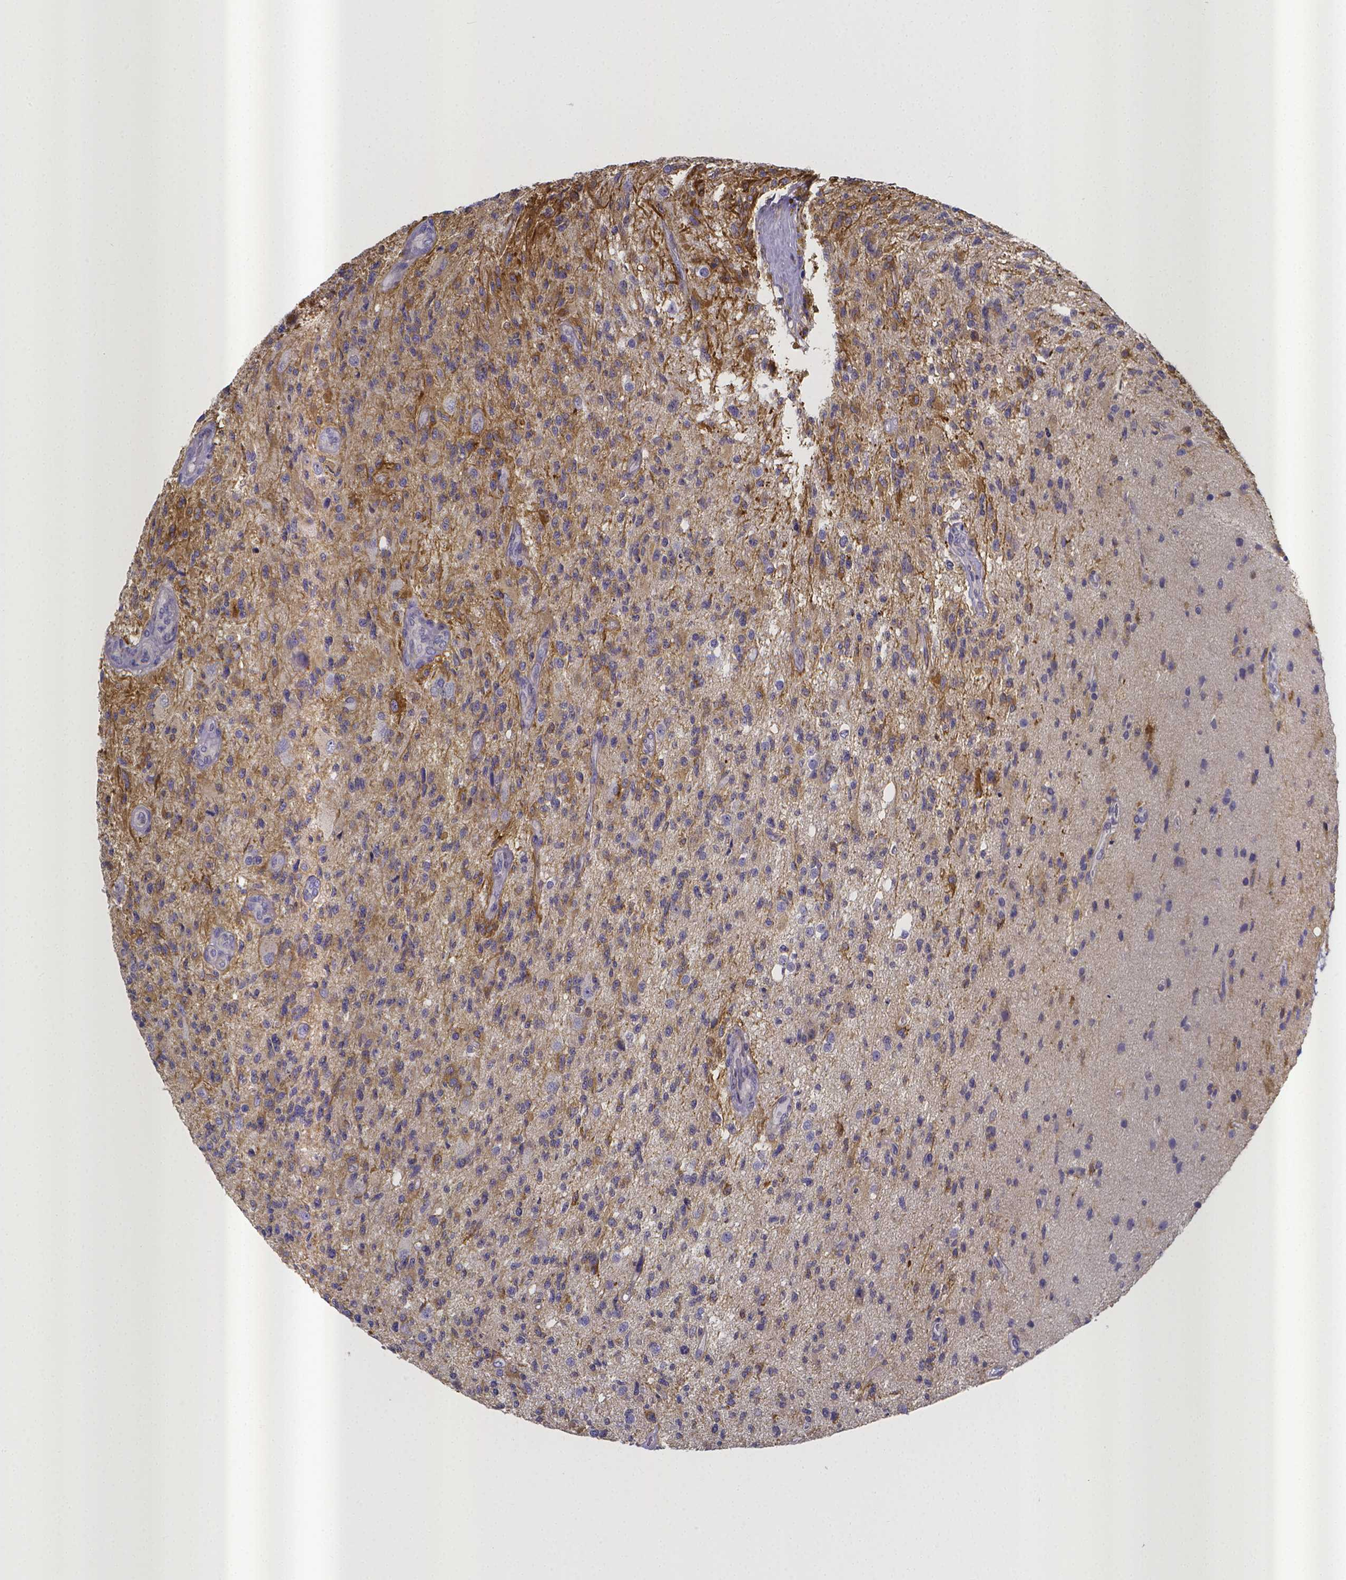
{"staining": {"intensity": "negative", "quantity": "none", "location": "none"}, "tissue": "glioma", "cell_type": "Tumor cells", "image_type": "cancer", "snomed": [{"axis": "morphology", "description": "Glioma, malignant, High grade"}, {"axis": "topography", "description": "Brain"}], "caption": "Human malignant glioma (high-grade) stained for a protein using immunohistochemistry reveals no positivity in tumor cells.", "gene": "RERG", "patient": {"sex": "male", "age": 56}}